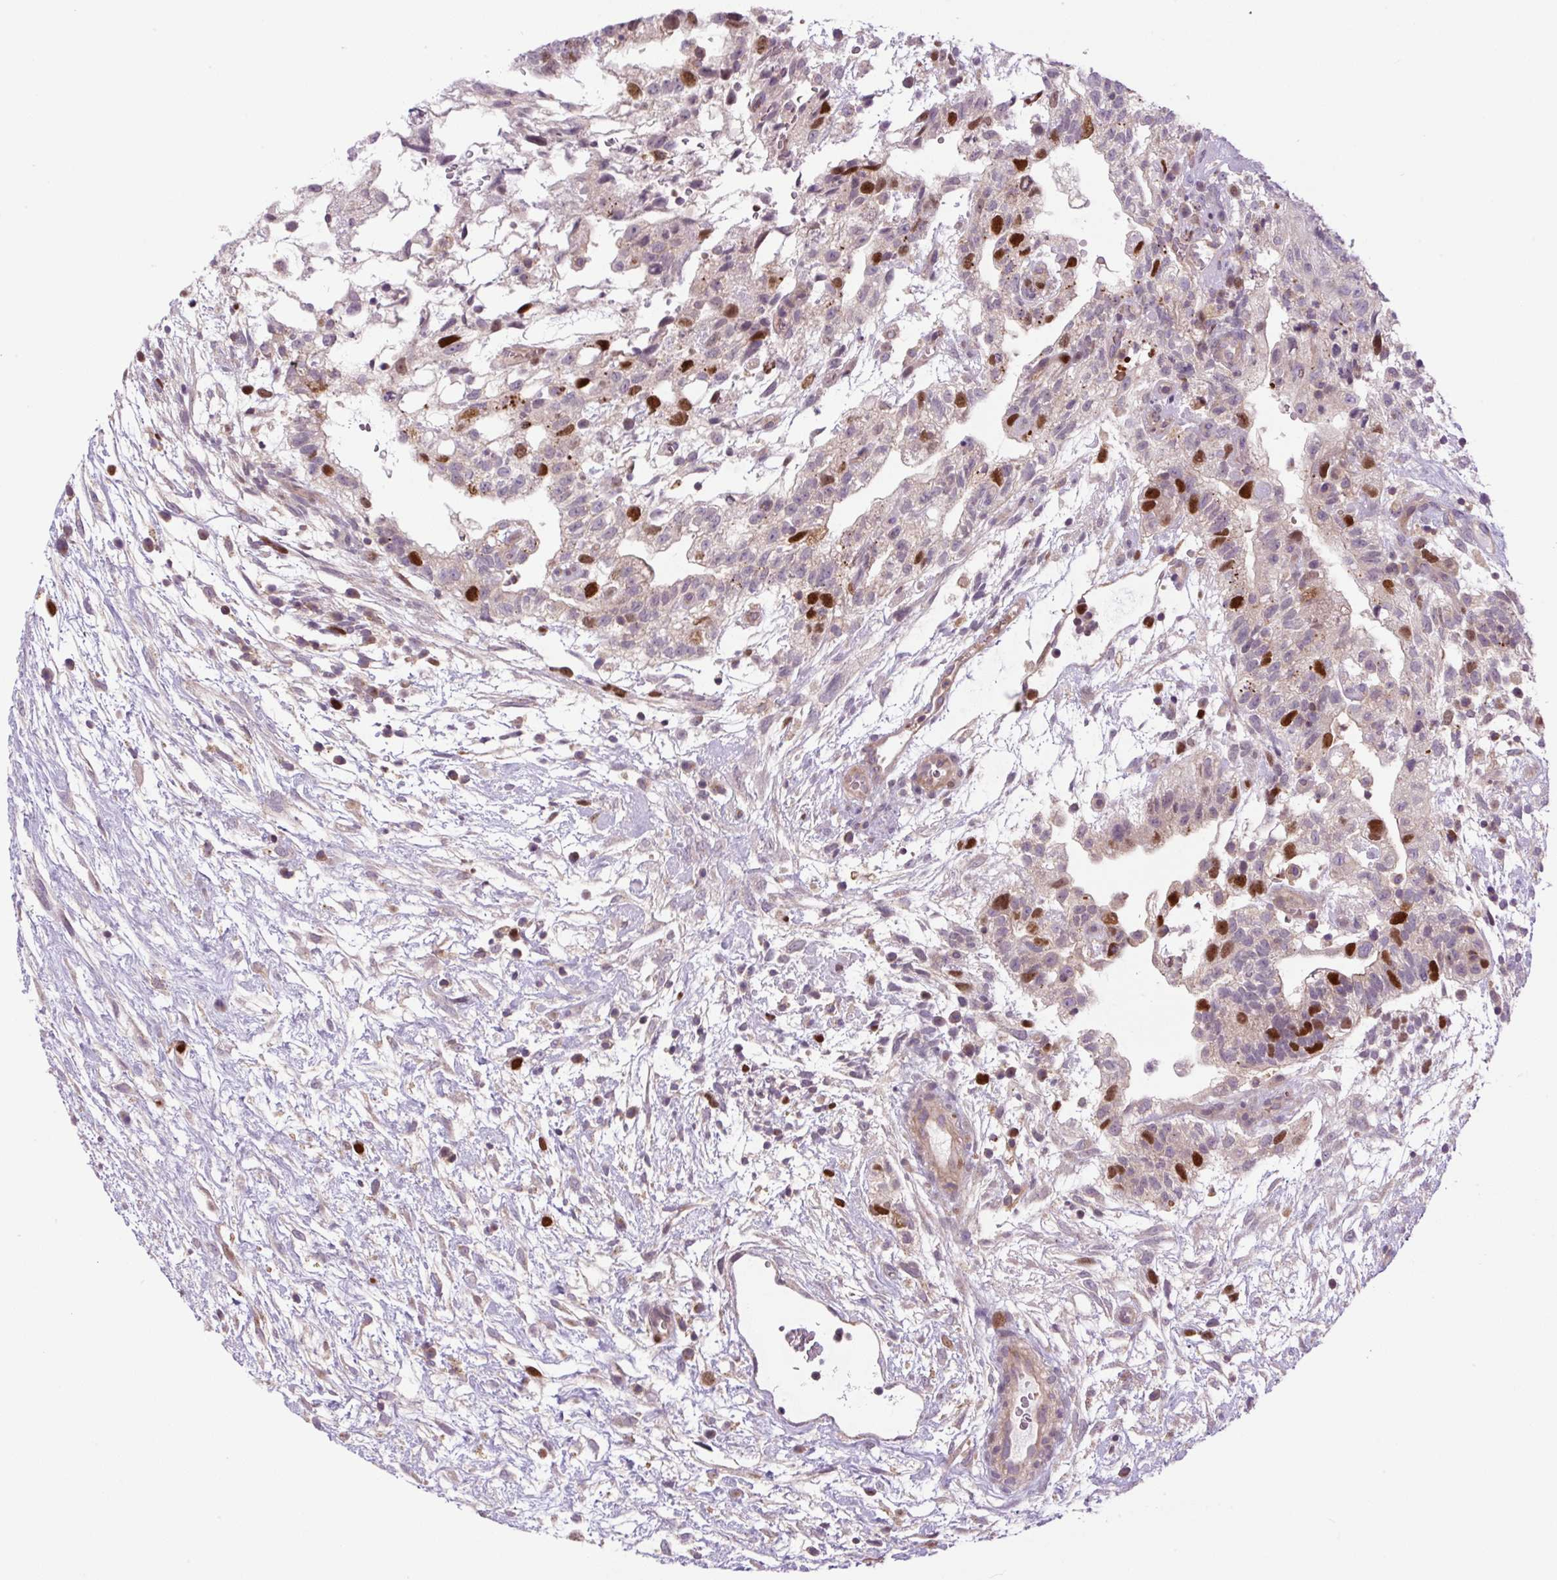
{"staining": {"intensity": "strong", "quantity": "<25%", "location": "nuclear"}, "tissue": "testis cancer", "cell_type": "Tumor cells", "image_type": "cancer", "snomed": [{"axis": "morphology", "description": "Carcinoma, Embryonal, NOS"}, {"axis": "topography", "description": "Testis"}], "caption": "A histopathology image of testis cancer stained for a protein exhibits strong nuclear brown staining in tumor cells.", "gene": "KIFC1", "patient": {"sex": "male", "age": 32}}